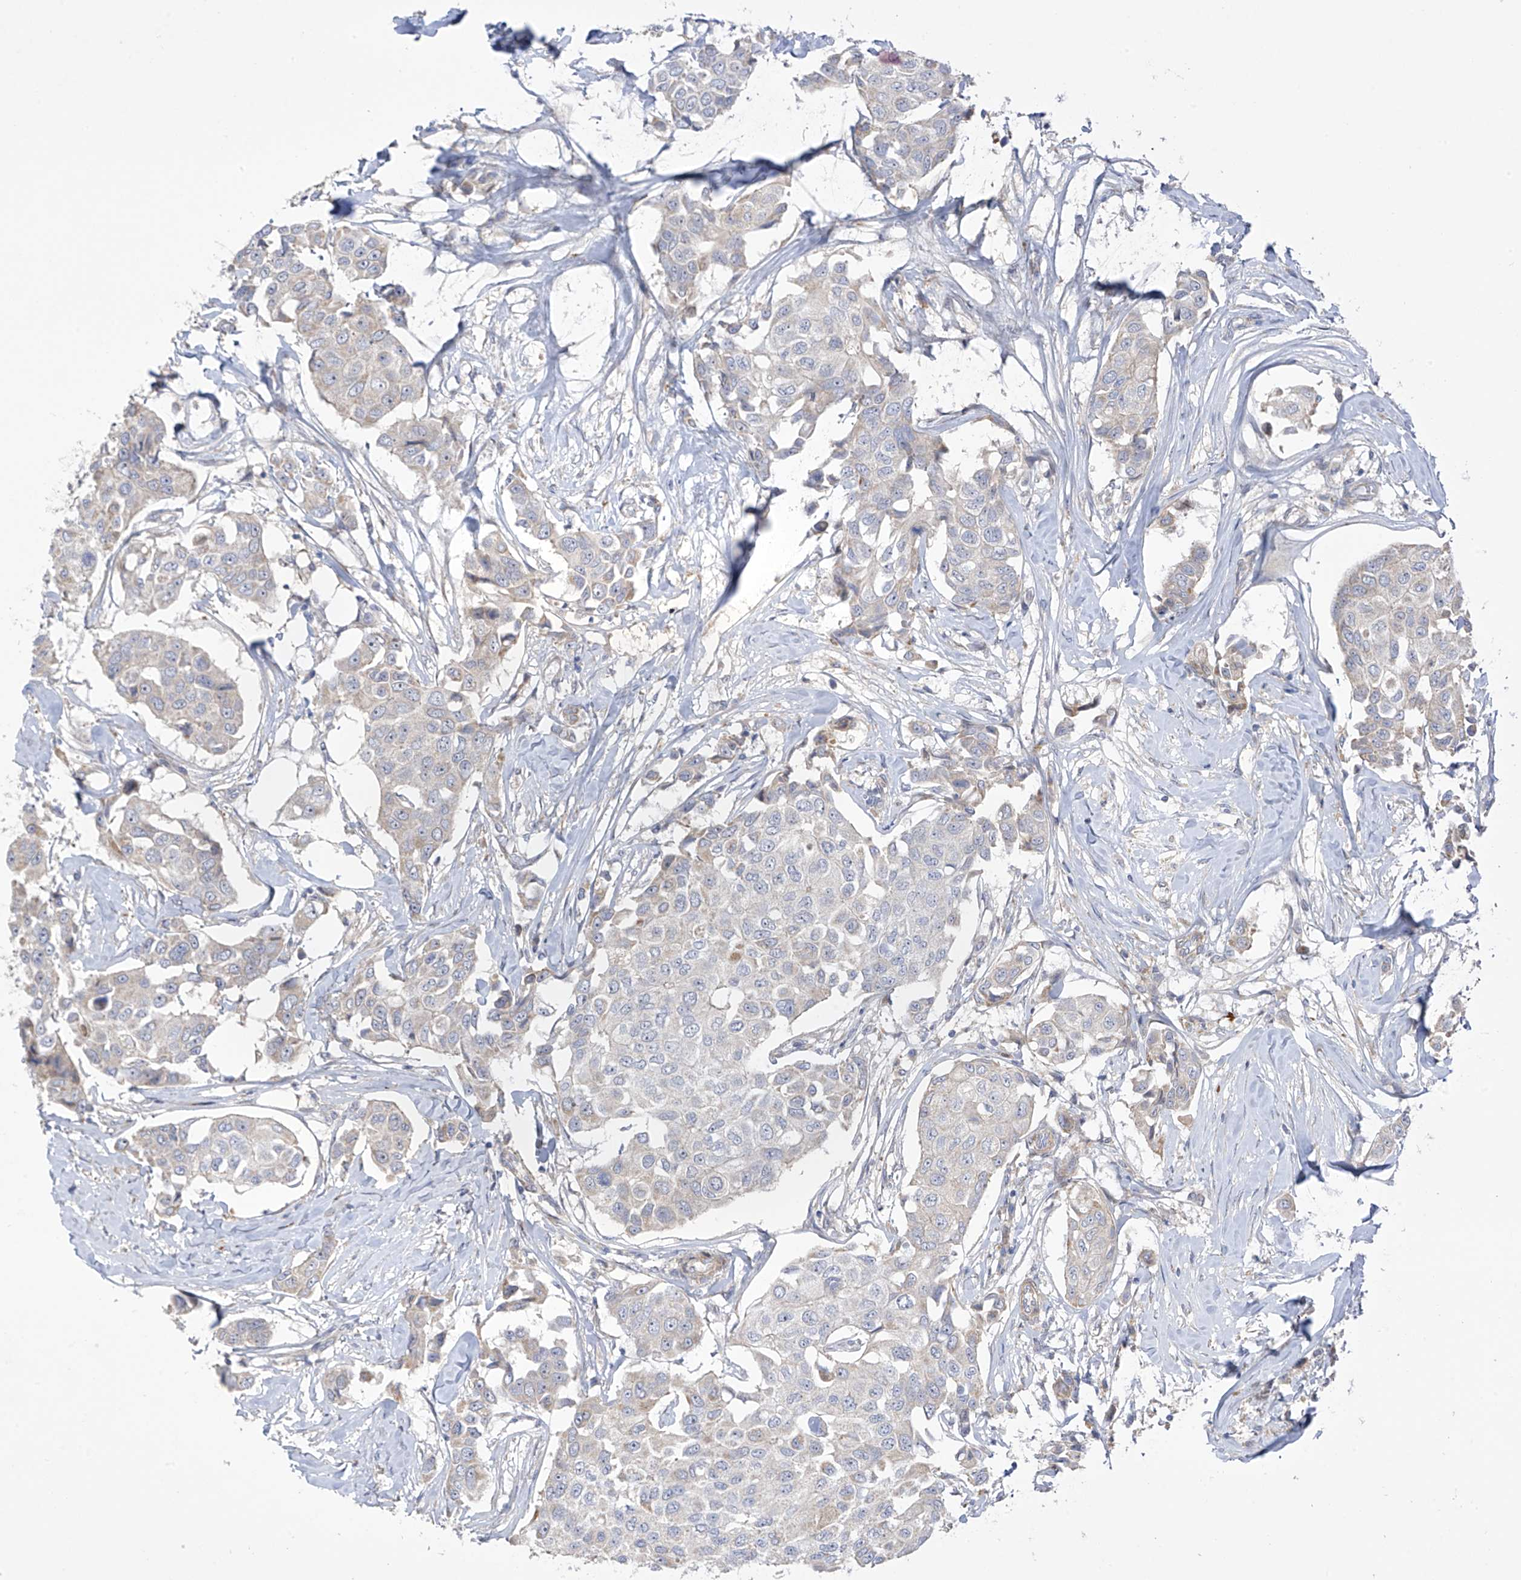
{"staining": {"intensity": "negative", "quantity": "none", "location": "none"}, "tissue": "breast cancer", "cell_type": "Tumor cells", "image_type": "cancer", "snomed": [{"axis": "morphology", "description": "Duct carcinoma"}, {"axis": "topography", "description": "Breast"}], "caption": "Tumor cells are negative for protein expression in human breast cancer.", "gene": "ZNF641", "patient": {"sex": "female", "age": 80}}